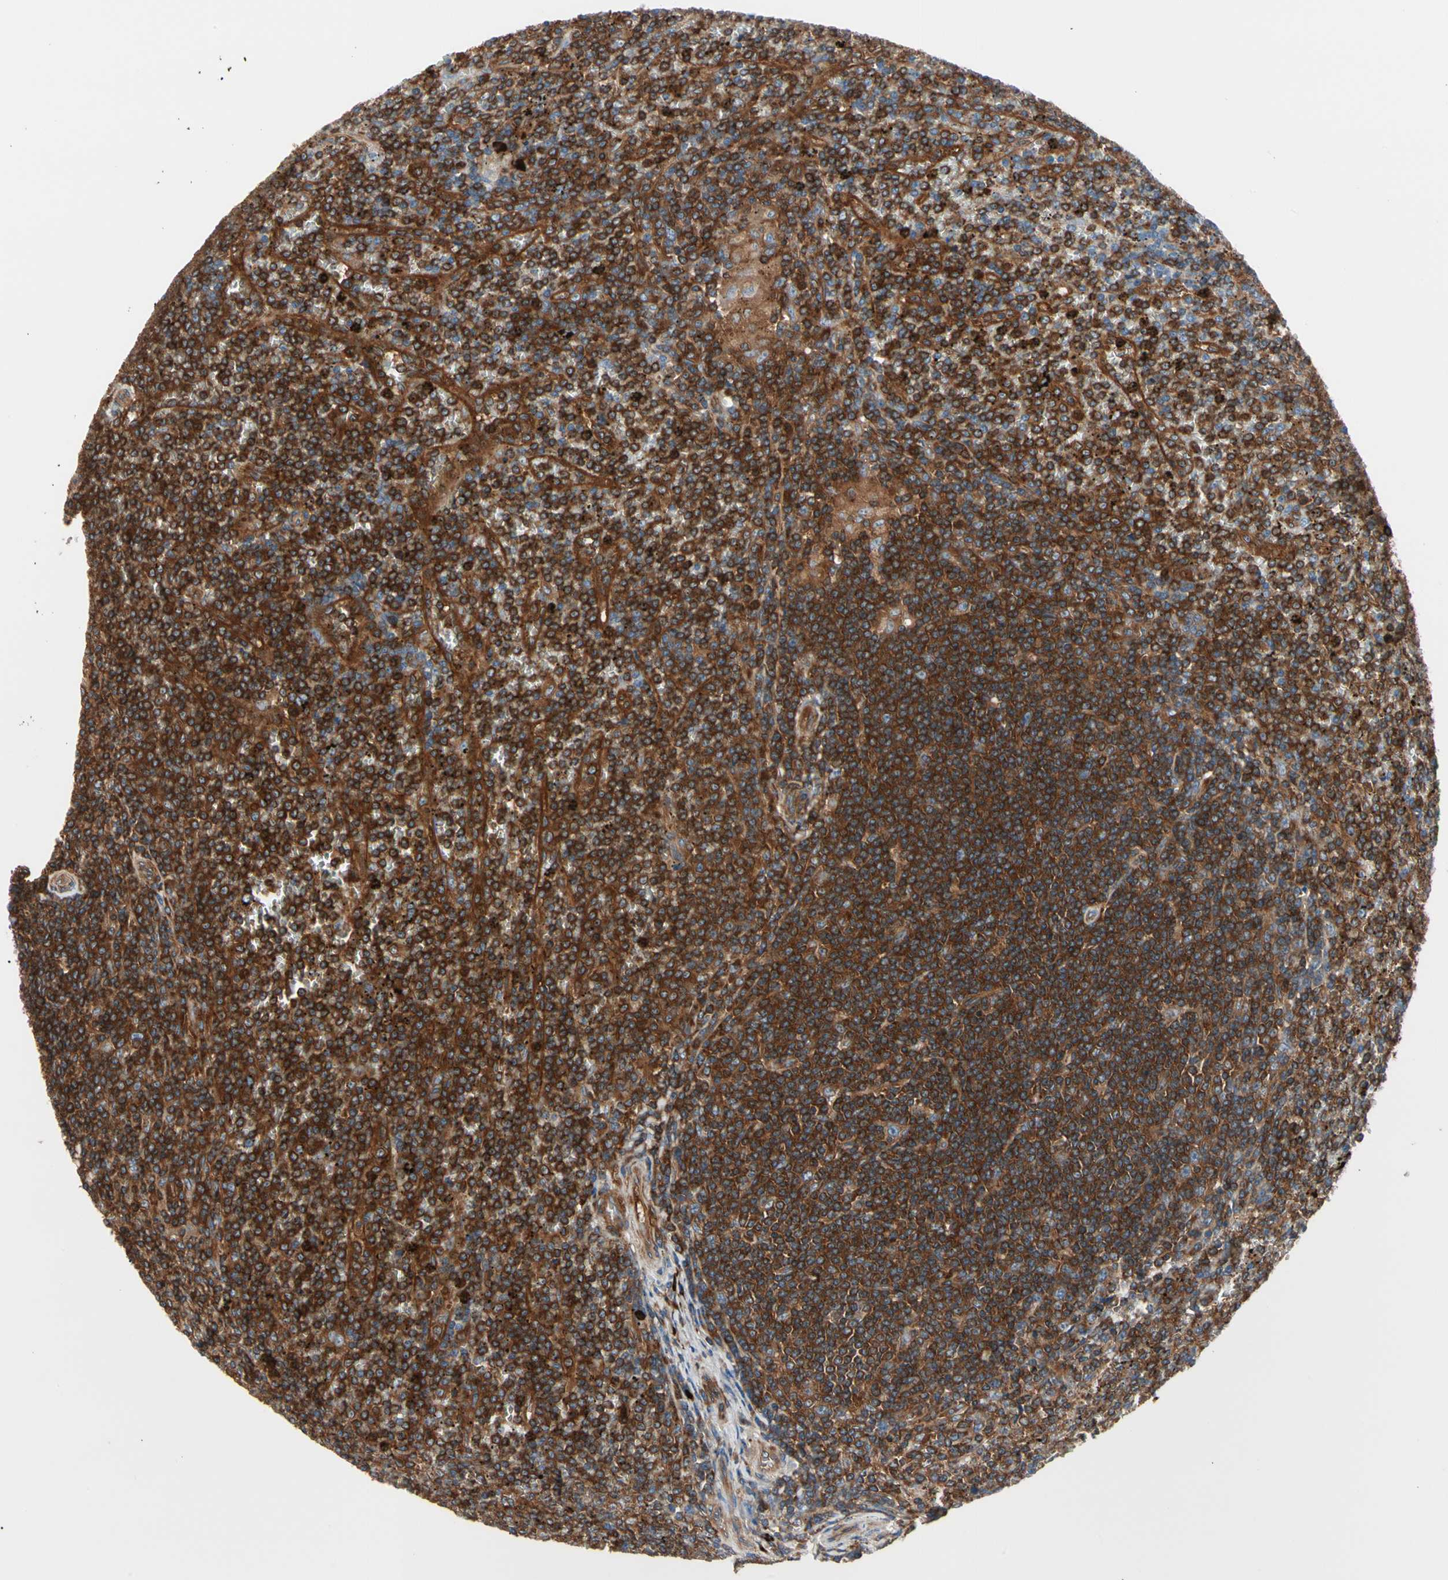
{"staining": {"intensity": "strong", "quantity": ">75%", "location": "cytoplasmic/membranous"}, "tissue": "lymphoma", "cell_type": "Tumor cells", "image_type": "cancer", "snomed": [{"axis": "morphology", "description": "Malignant lymphoma, non-Hodgkin's type, Low grade"}, {"axis": "topography", "description": "Spleen"}], "caption": "This is a micrograph of IHC staining of lymphoma, which shows strong staining in the cytoplasmic/membranous of tumor cells.", "gene": "ROCK1", "patient": {"sex": "female", "age": 19}}